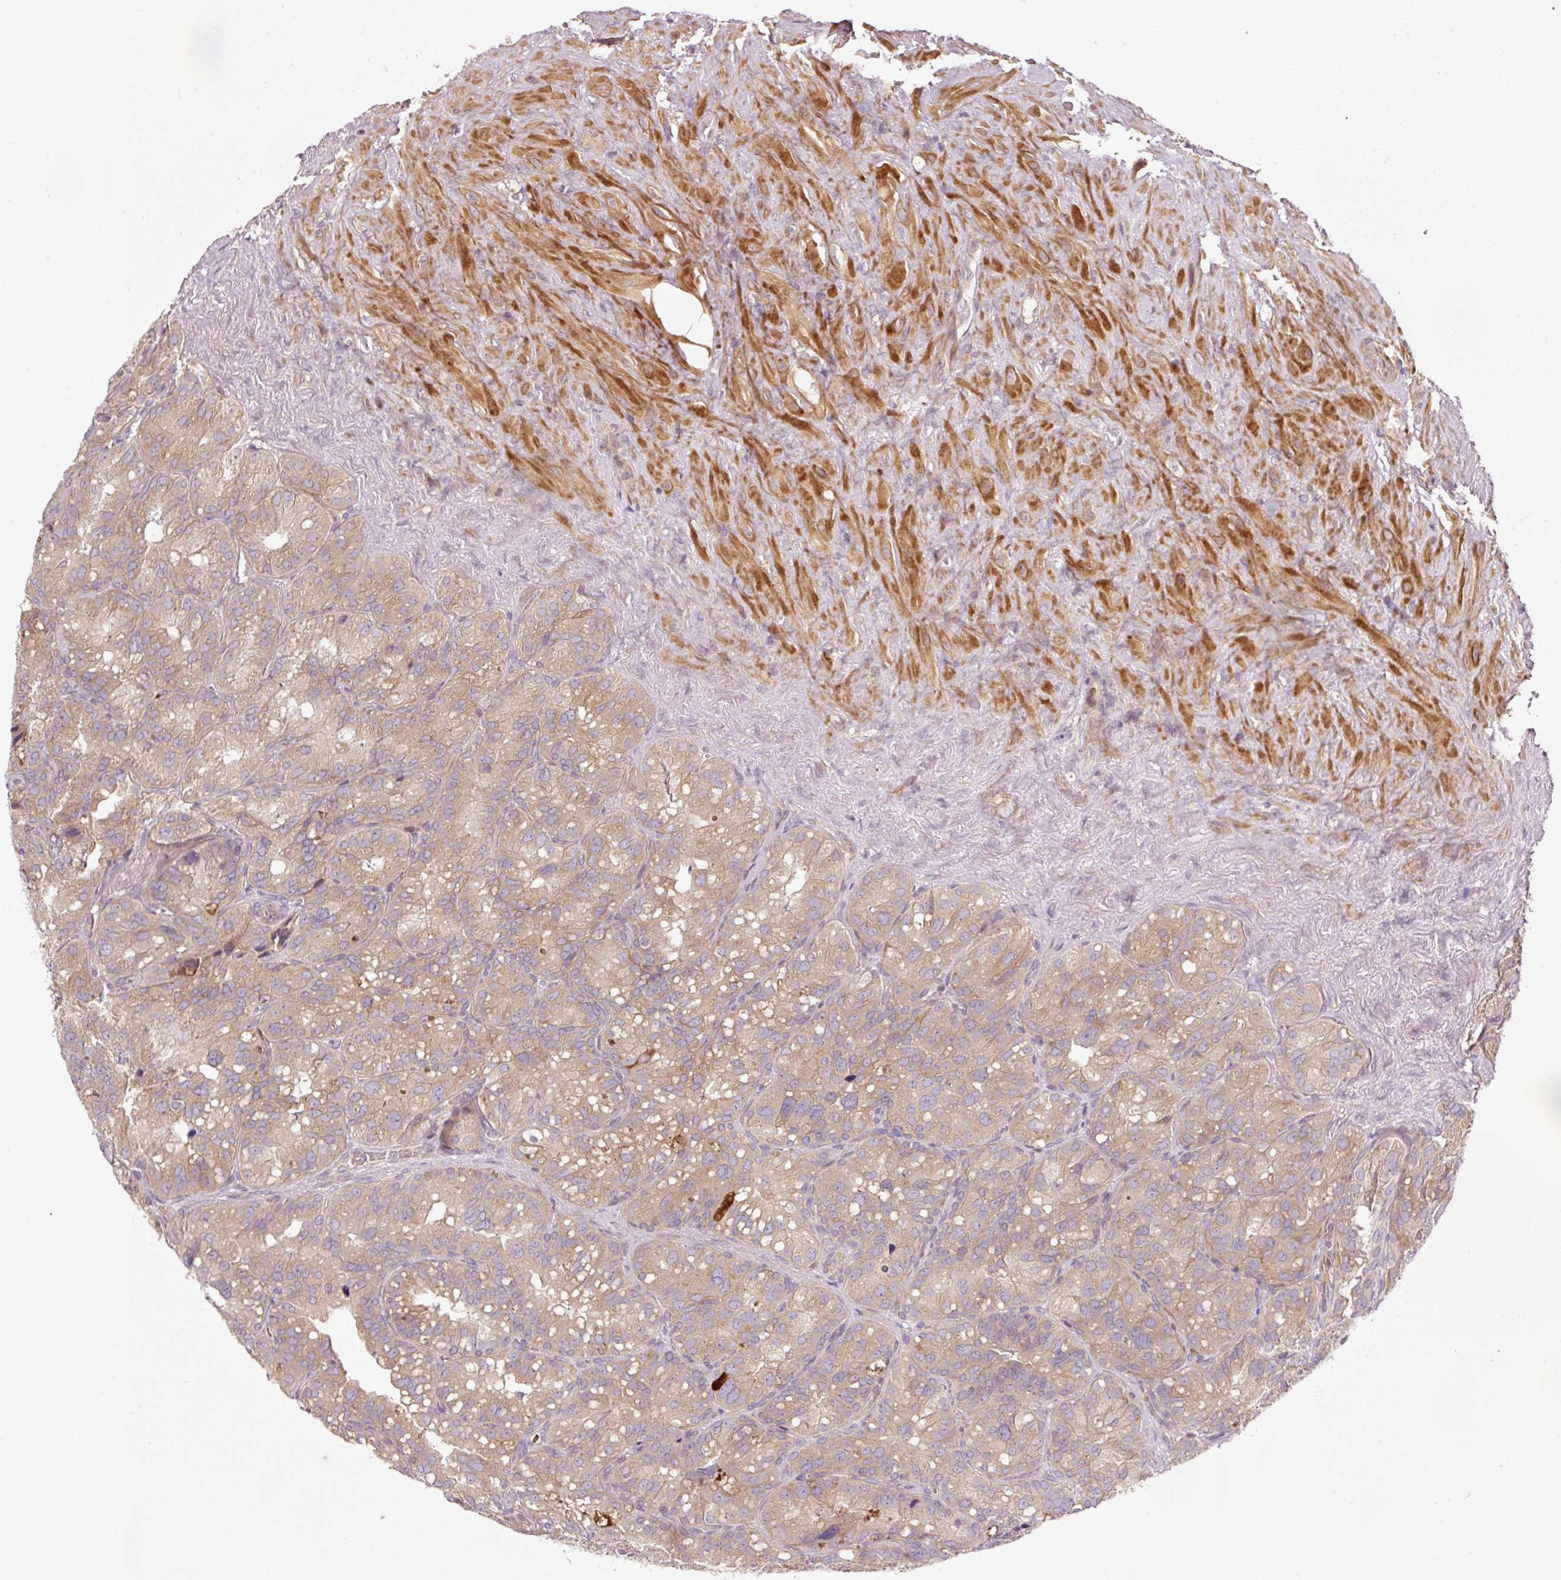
{"staining": {"intensity": "moderate", "quantity": ">75%", "location": "cytoplasmic/membranous"}, "tissue": "seminal vesicle", "cell_type": "Glandular cells", "image_type": "normal", "snomed": [{"axis": "morphology", "description": "Normal tissue, NOS"}, {"axis": "topography", "description": "Seminal veicle"}], "caption": "An image of human seminal vesicle stained for a protein displays moderate cytoplasmic/membranous brown staining in glandular cells.", "gene": "NAPA", "patient": {"sex": "male", "age": 69}}